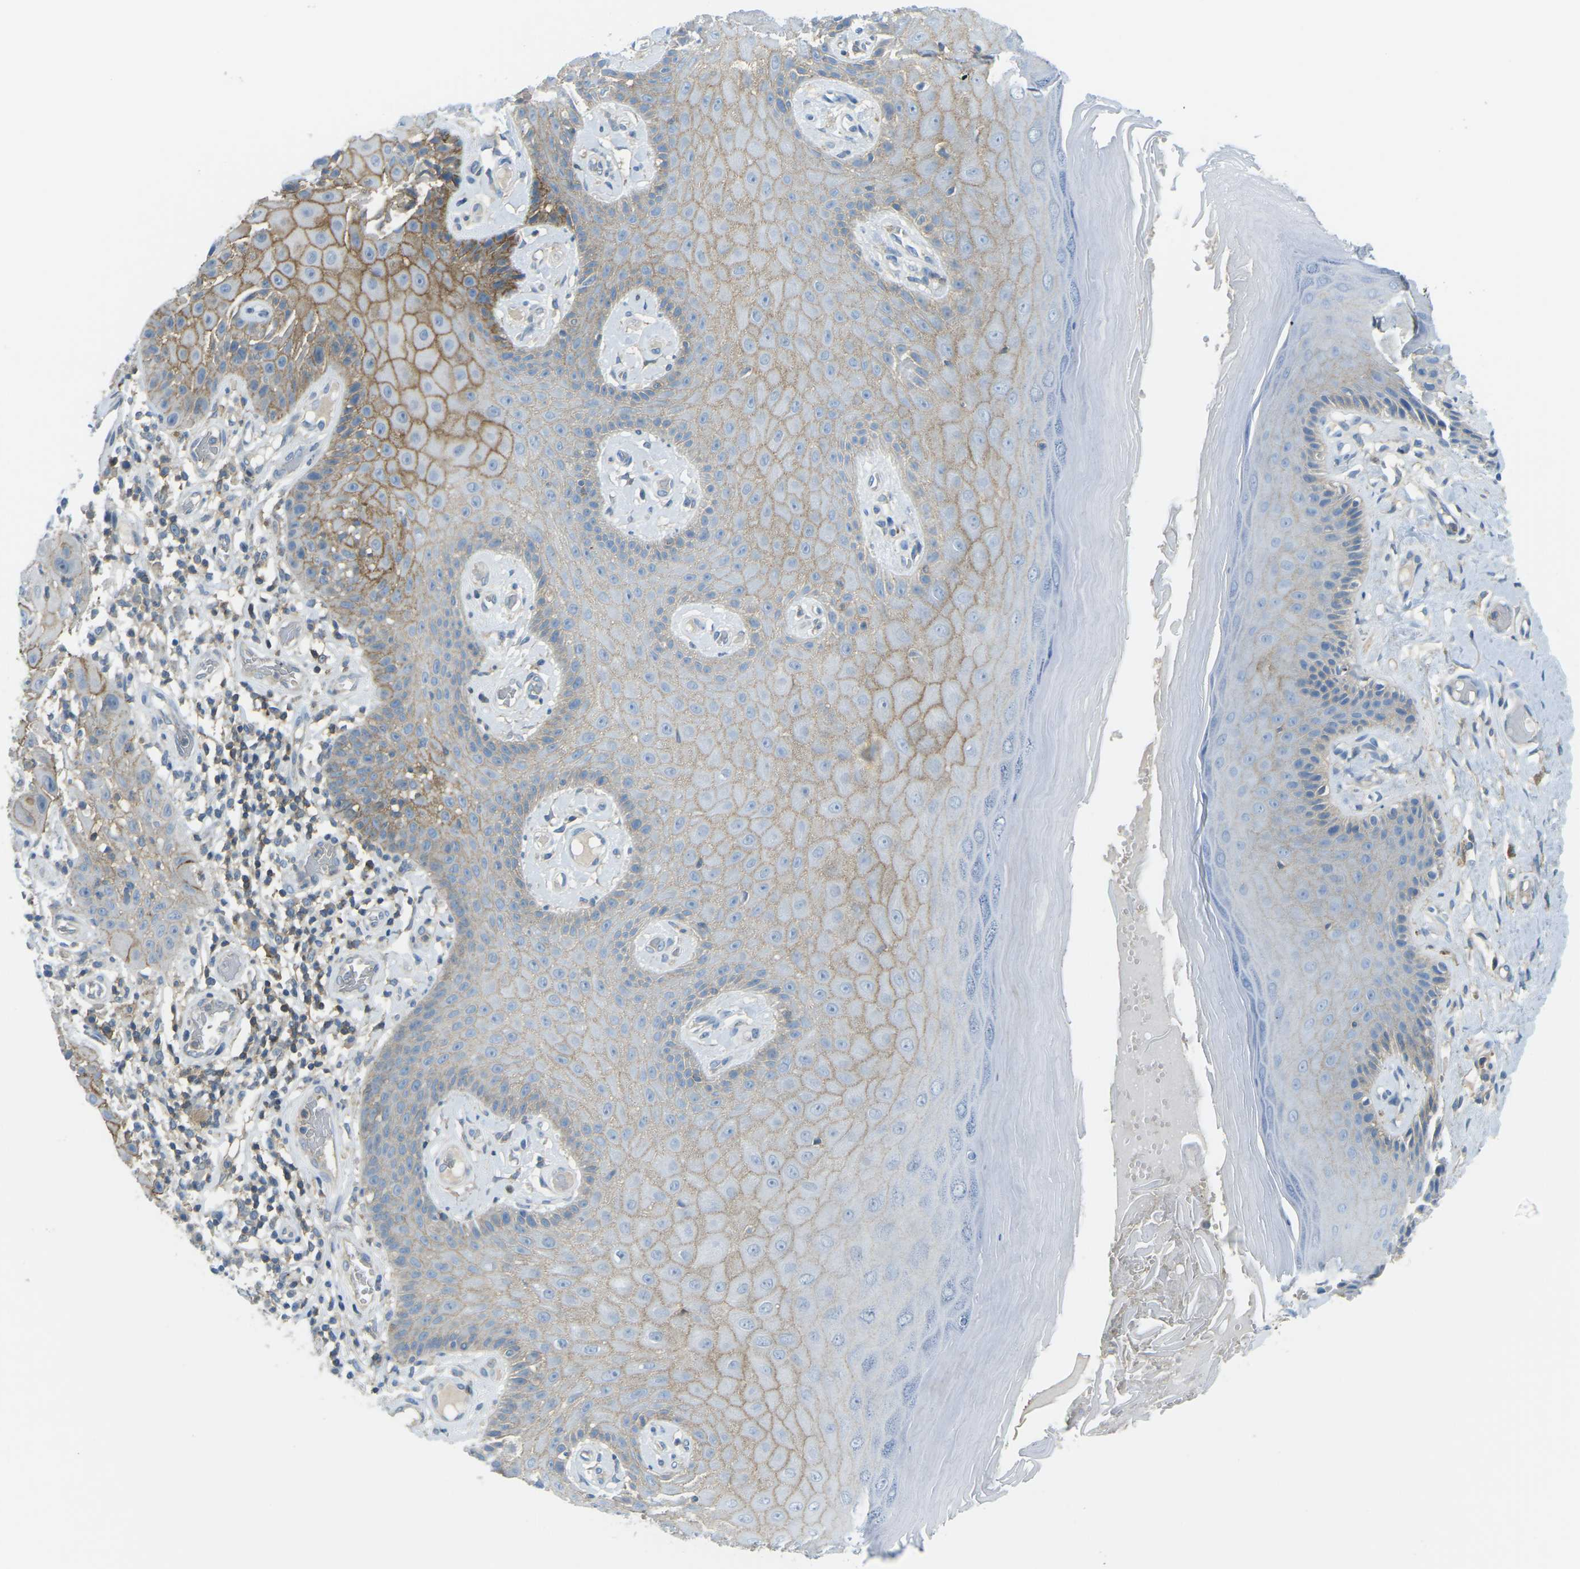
{"staining": {"intensity": "moderate", "quantity": "25%-75%", "location": "cytoplasmic/membranous"}, "tissue": "skin", "cell_type": "Epidermal cells", "image_type": "normal", "snomed": [{"axis": "morphology", "description": "Normal tissue, NOS"}, {"axis": "topography", "description": "Vulva"}], "caption": "Benign skin was stained to show a protein in brown. There is medium levels of moderate cytoplasmic/membranous expression in approximately 25%-75% of epidermal cells. (DAB IHC, brown staining for protein, blue staining for nuclei).", "gene": "CD47", "patient": {"sex": "female", "age": 73}}